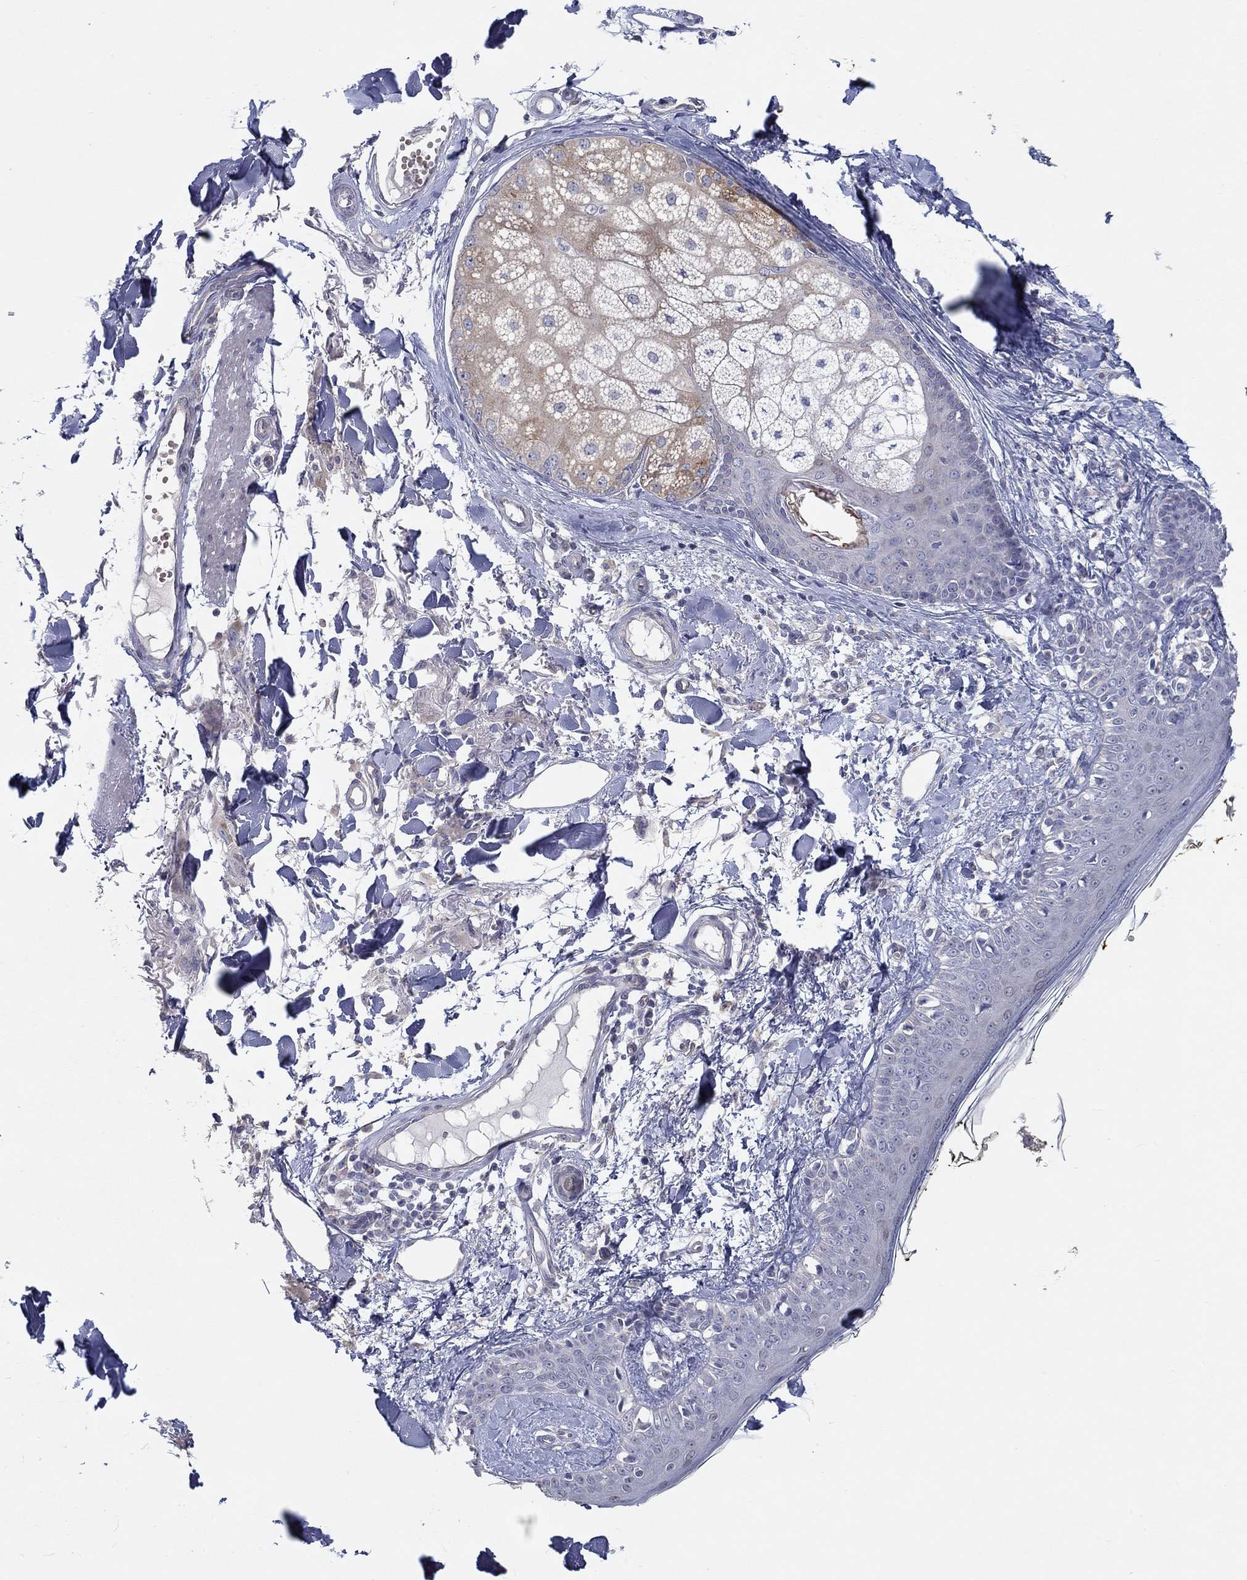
{"staining": {"intensity": "negative", "quantity": "none", "location": "none"}, "tissue": "skin", "cell_type": "Fibroblasts", "image_type": "normal", "snomed": [{"axis": "morphology", "description": "Normal tissue, NOS"}, {"axis": "topography", "description": "Skin"}], "caption": "Immunohistochemistry (IHC) of unremarkable skin exhibits no positivity in fibroblasts.", "gene": "ERMP1", "patient": {"sex": "male", "age": 76}}